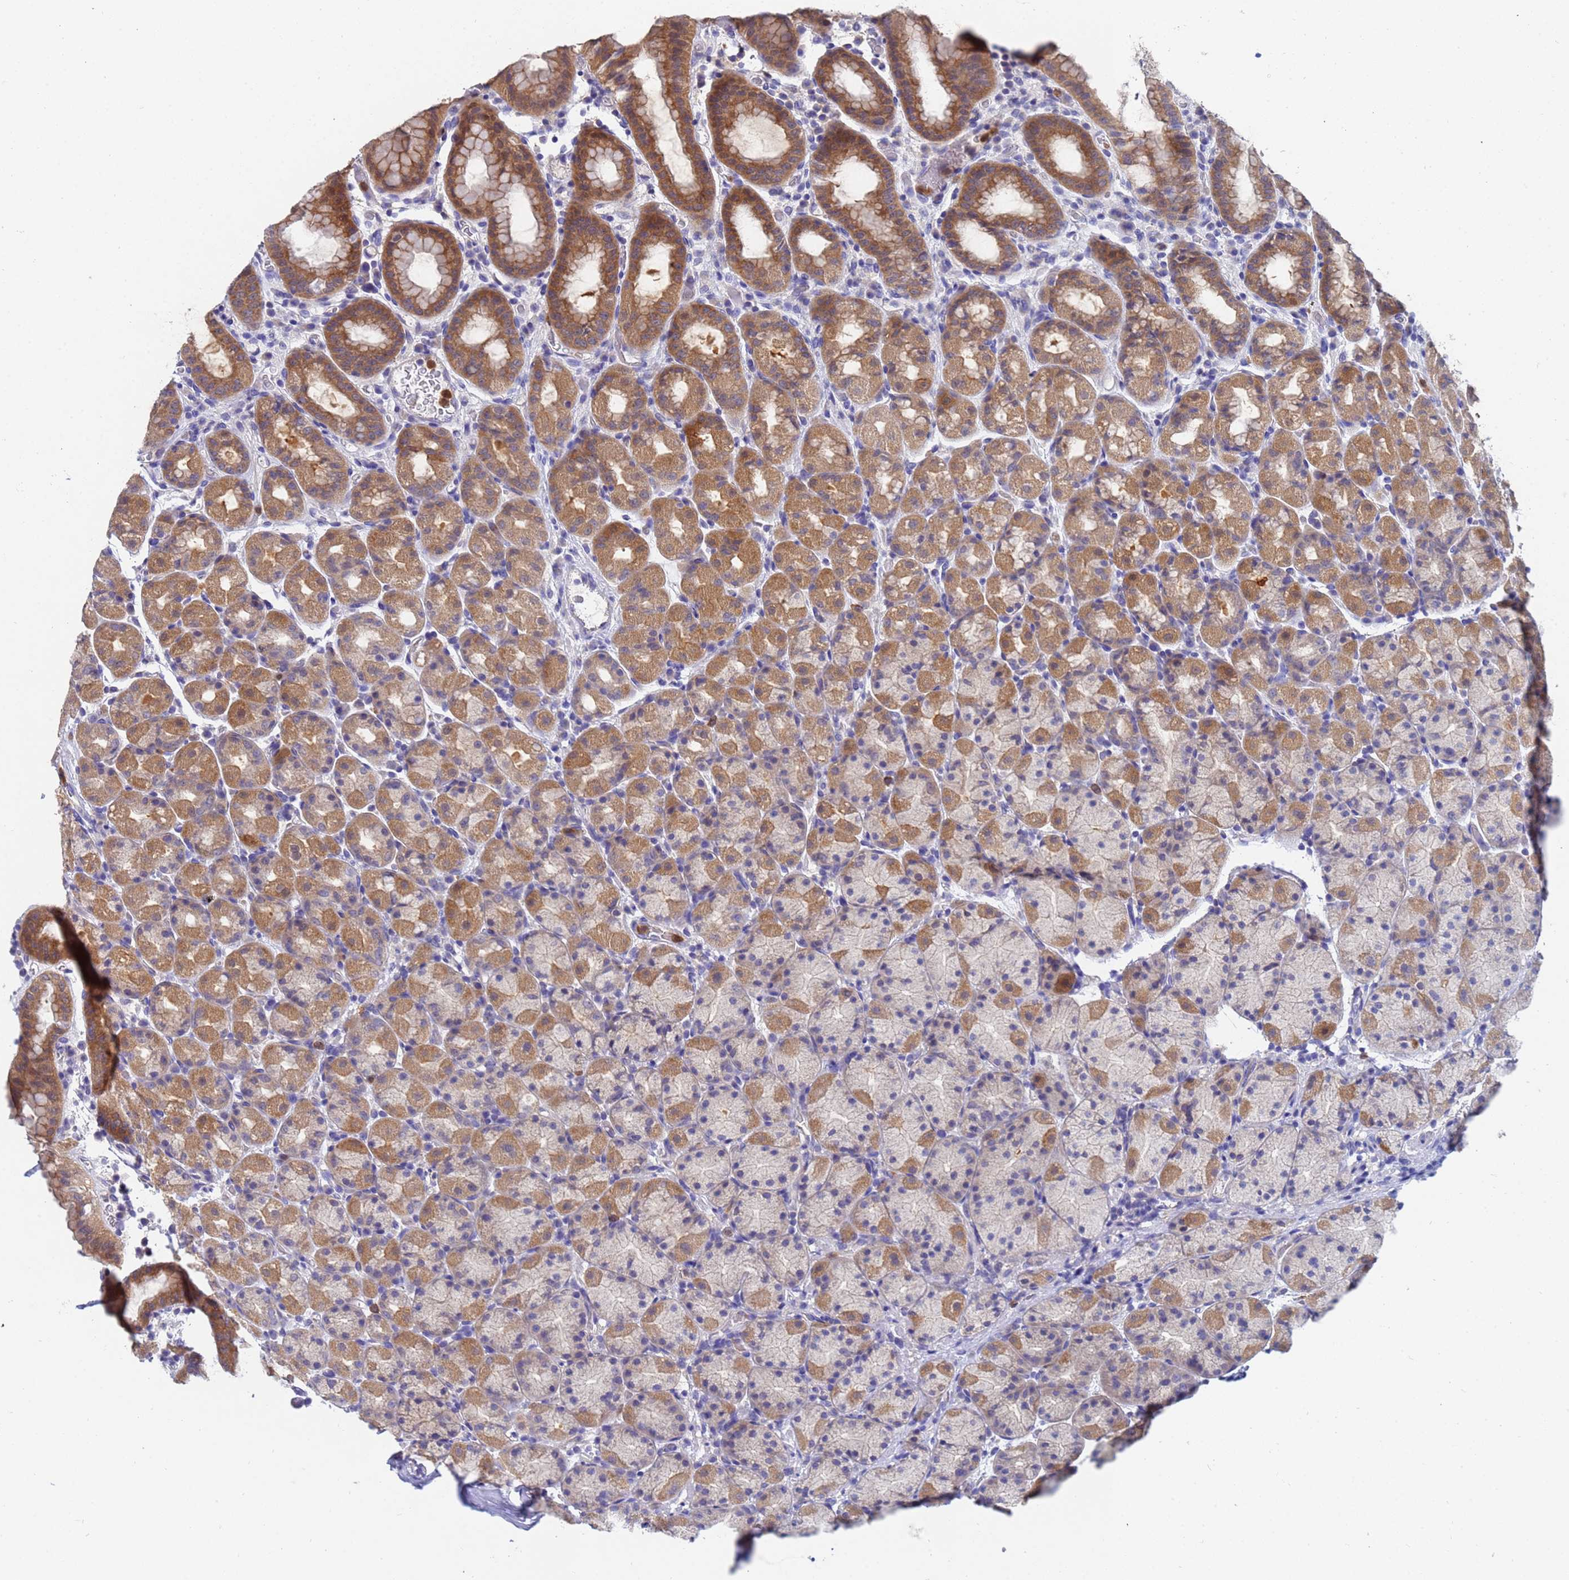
{"staining": {"intensity": "moderate", "quantity": ">75%", "location": "cytoplasmic/membranous"}, "tissue": "stomach", "cell_type": "Glandular cells", "image_type": "normal", "snomed": [{"axis": "morphology", "description": "Normal tissue, NOS"}, {"axis": "topography", "description": "Stomach, upper"}, {"axis": "topography", "description": "Stomach, lower"}, {"axis": "topography", "description": "Small intestine"}], "caption": "An image showing moderate cytoplasmic/membranous staining in about >75% of glandular cells in normal stomach, as visualized by brown immunohistochemical staining.", "gene": "TTLL11", "patient": {"sex": "male", "age": 68}}